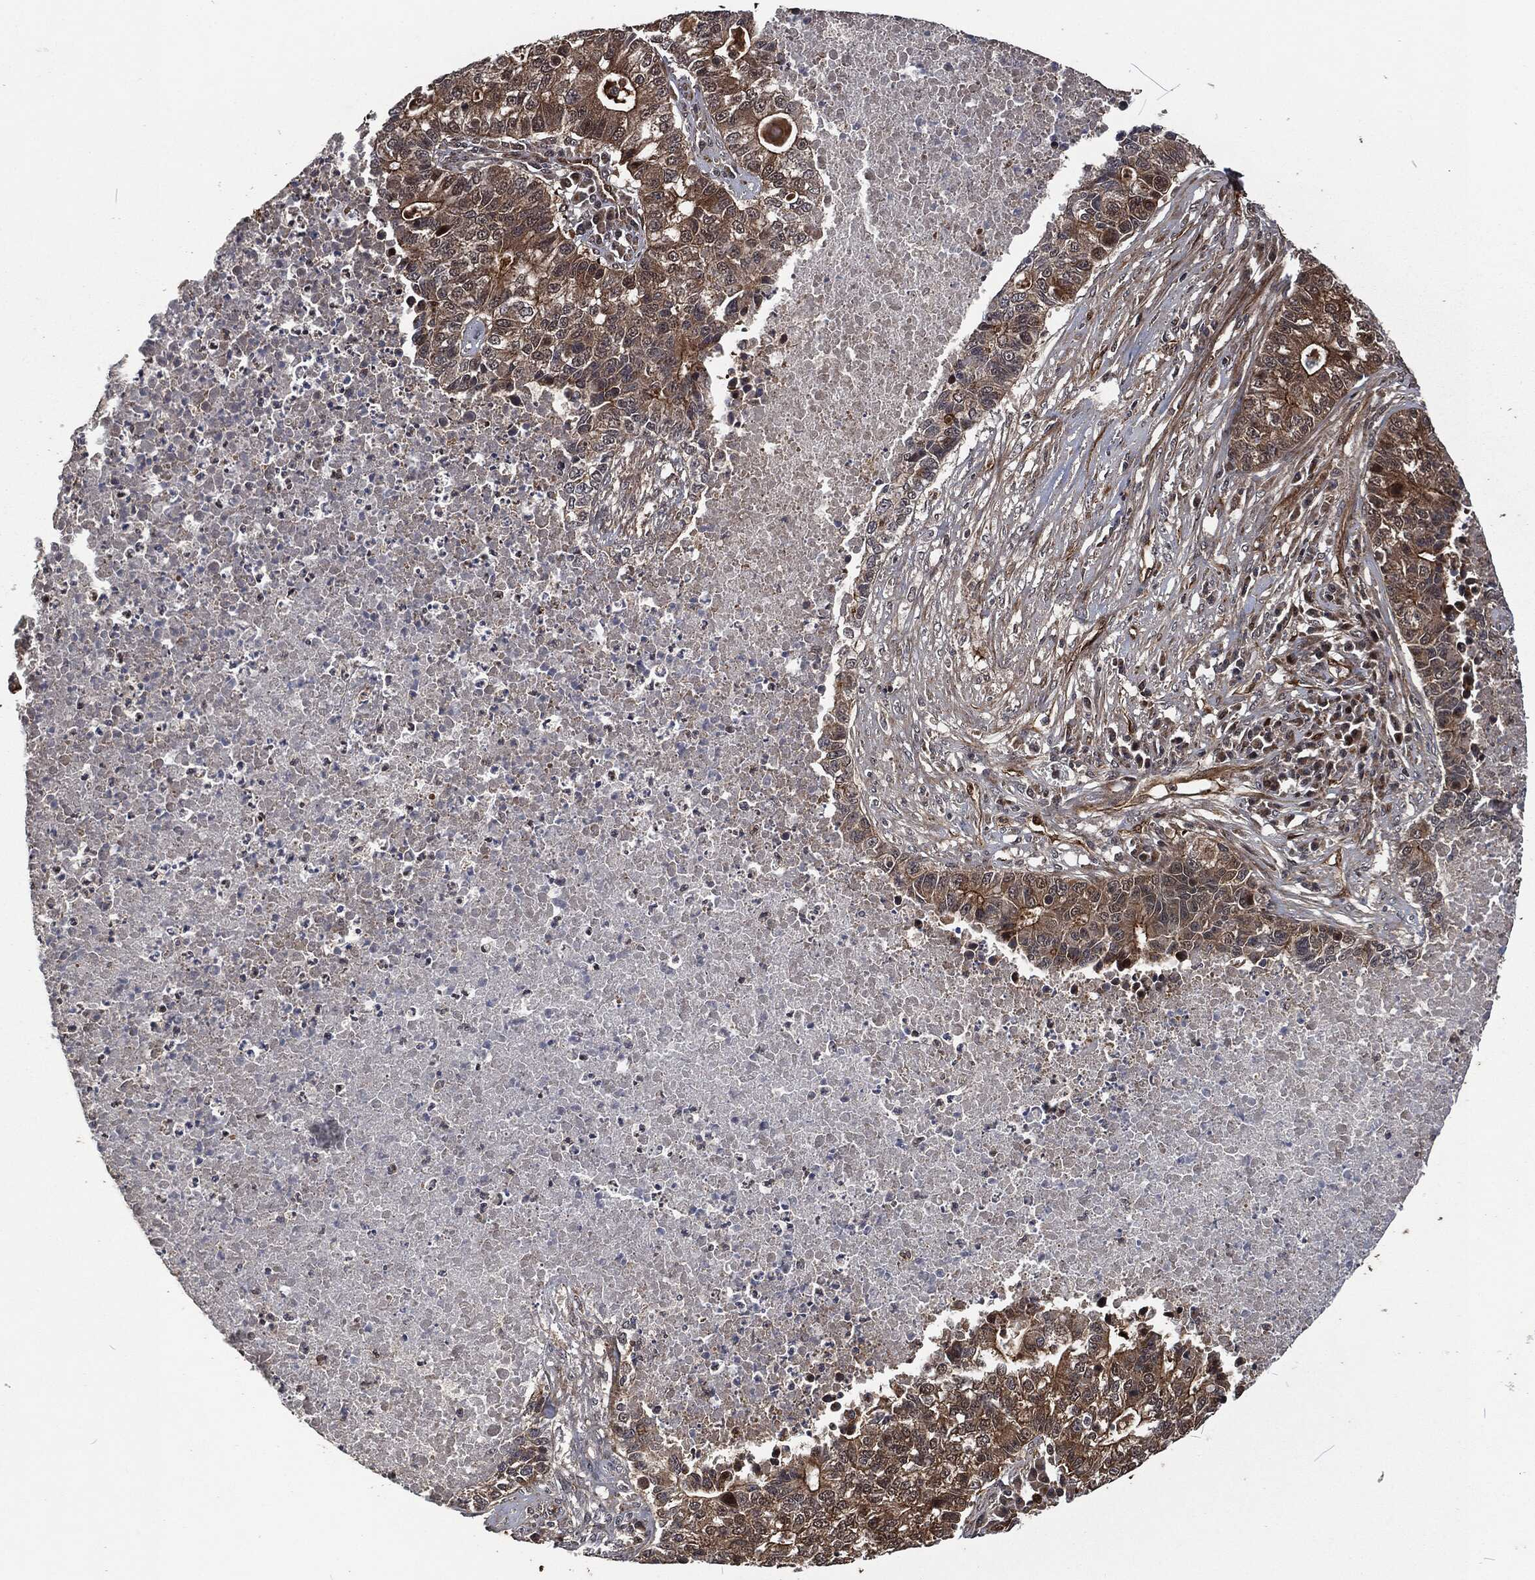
{"staining": {"intensity": "weak", "quantity": ">75%", "location": "cytoplasmic/membranous"}, "tissue": "lung cancer", "cell_type": "Tumor cells", "image_type": "cancer", "snomed": [{"axis": "morphology", "description": "Adenocarcinoma, NOS"}, {"axis": "topography", "description": "Lung"}], "caption": "Lung cancer stained for a protein displays weak cytoplasmic/membranous positivity in tumor cells.", "gene": "CMPK2", "patient": {"sex": "male", "age": 57}}